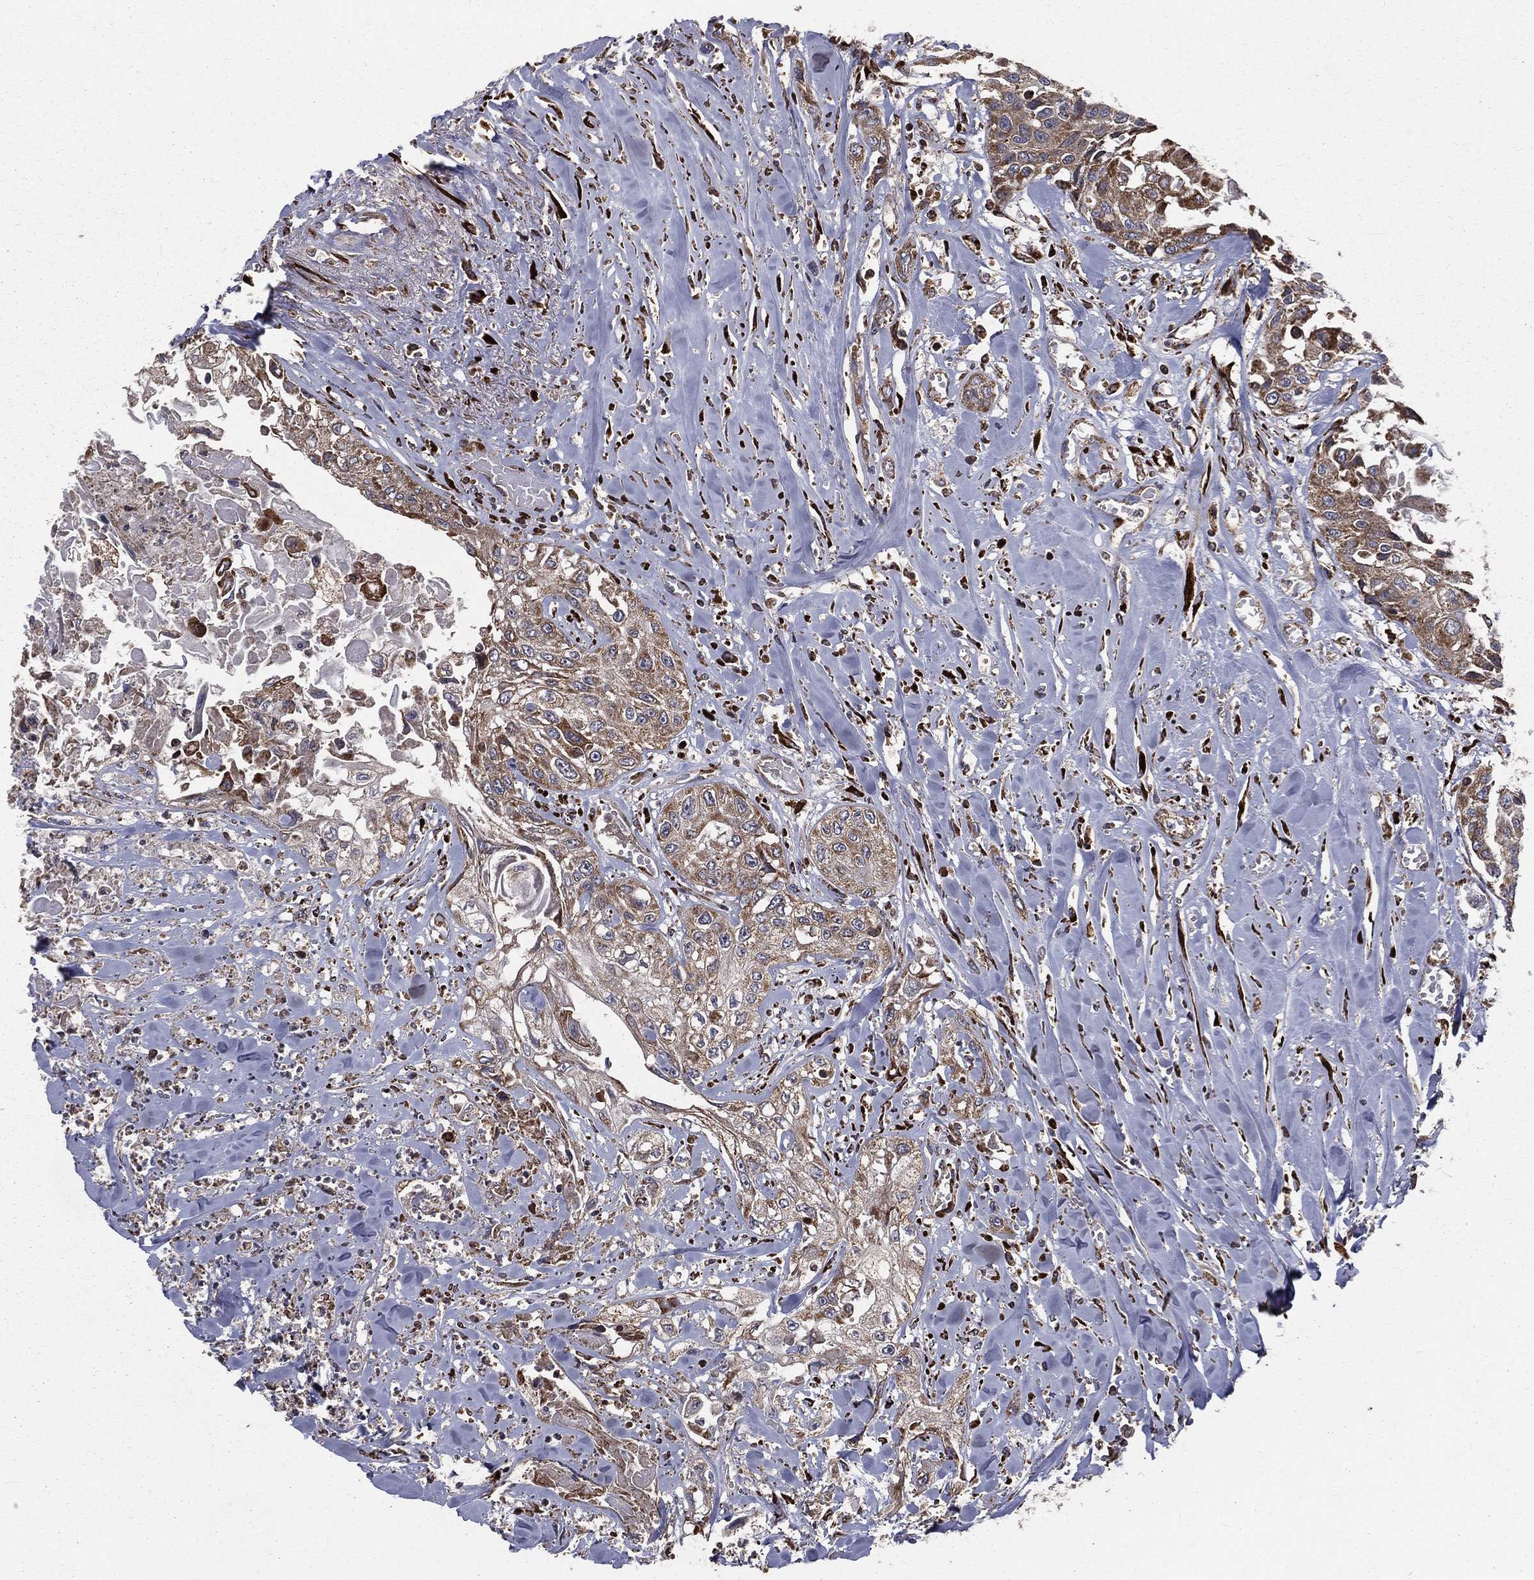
{"staining": {"intensity": "strong", "quantity": "<25%", "location": "cytoplasmic/membranous"}, "tissue": "head and neck cancer", "cell_type": "Tumor cells", "image_type": "cancer", "snomed": [{"axis": "morphology", "description": "Normal tissue, NOS"}, {"axis": "morphology", "description": "Squamous cell carcinoma, NOS"}, {"axis": "topography", "description": "Oral tissue"}, {"axis": "topography", "description": "Peripheral nerve tissue"}, {"axis": "topography", "description": "Head-Neck"}], "caption": "Immunohistochemical staining of human head and neck cancer shows strong cytoplasmic/membranous protein staining in about <25% of tumor cells. (DAB (3,3'-diaminobenzidine) IHC, brown staining for protein, blue staining for nuclei).", "gene": "OLFML1", "patient": {"sex": "female", "age": 59}}